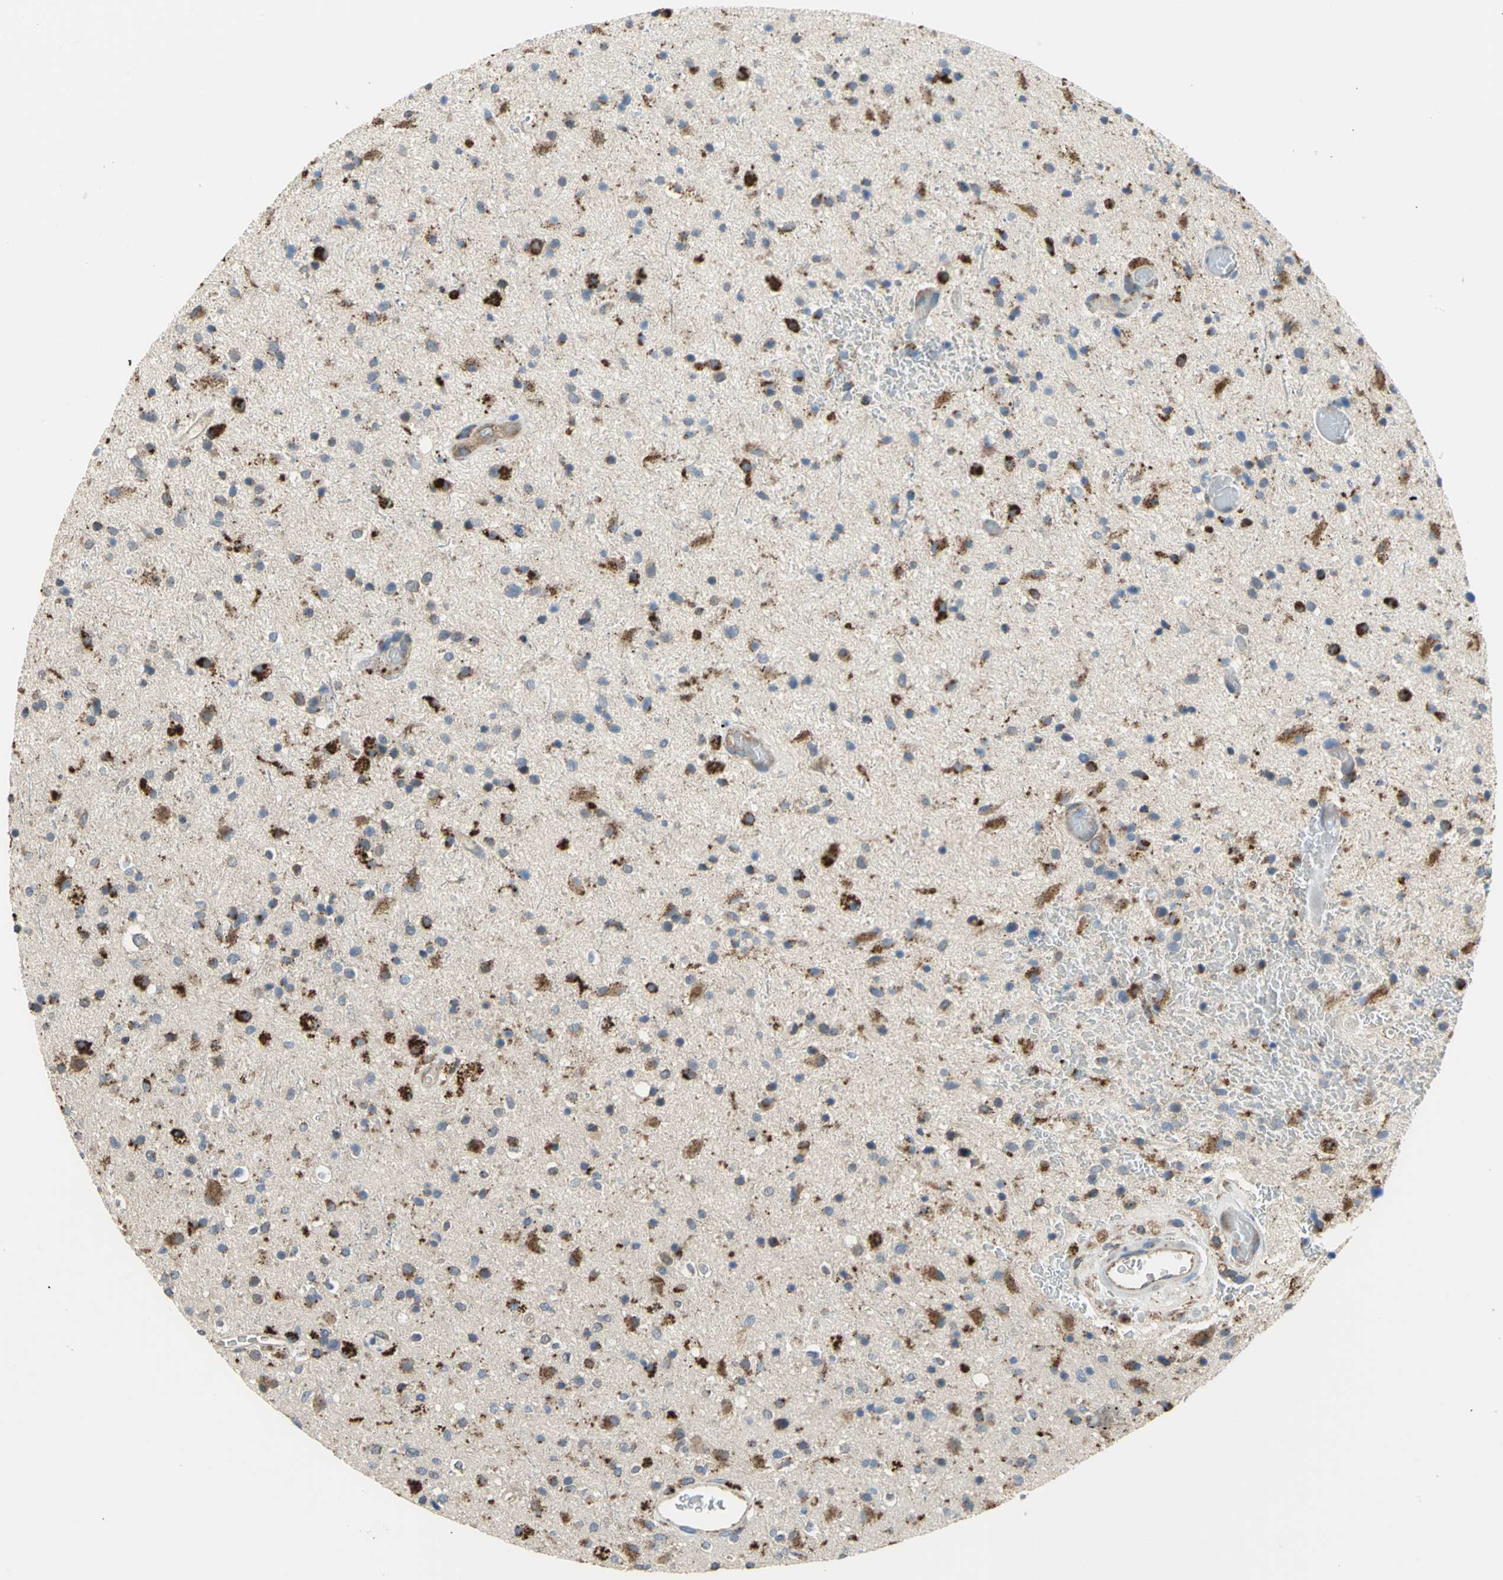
{"staining": {"intensity": "moderate", "quantity": "25%-75%", "location": "cytoplasmic/membranous"}, "tissue": "glioma", "cell_type": "Tumor cells", "image_type": "cancer", "snomed": [{"axis": "morphology", "description": "Glioma, malignant, High grade"}, {"axis": "topography", "description": "Brain"}], "caption": "Tumor cells exhibit moderate cytoplasmic/membranous positivity in approximately 25%-75% of cells in high-grade glioma (malignant).", "gene": "DIAPH2", "patient": {"sex": "male", "age": 33}}